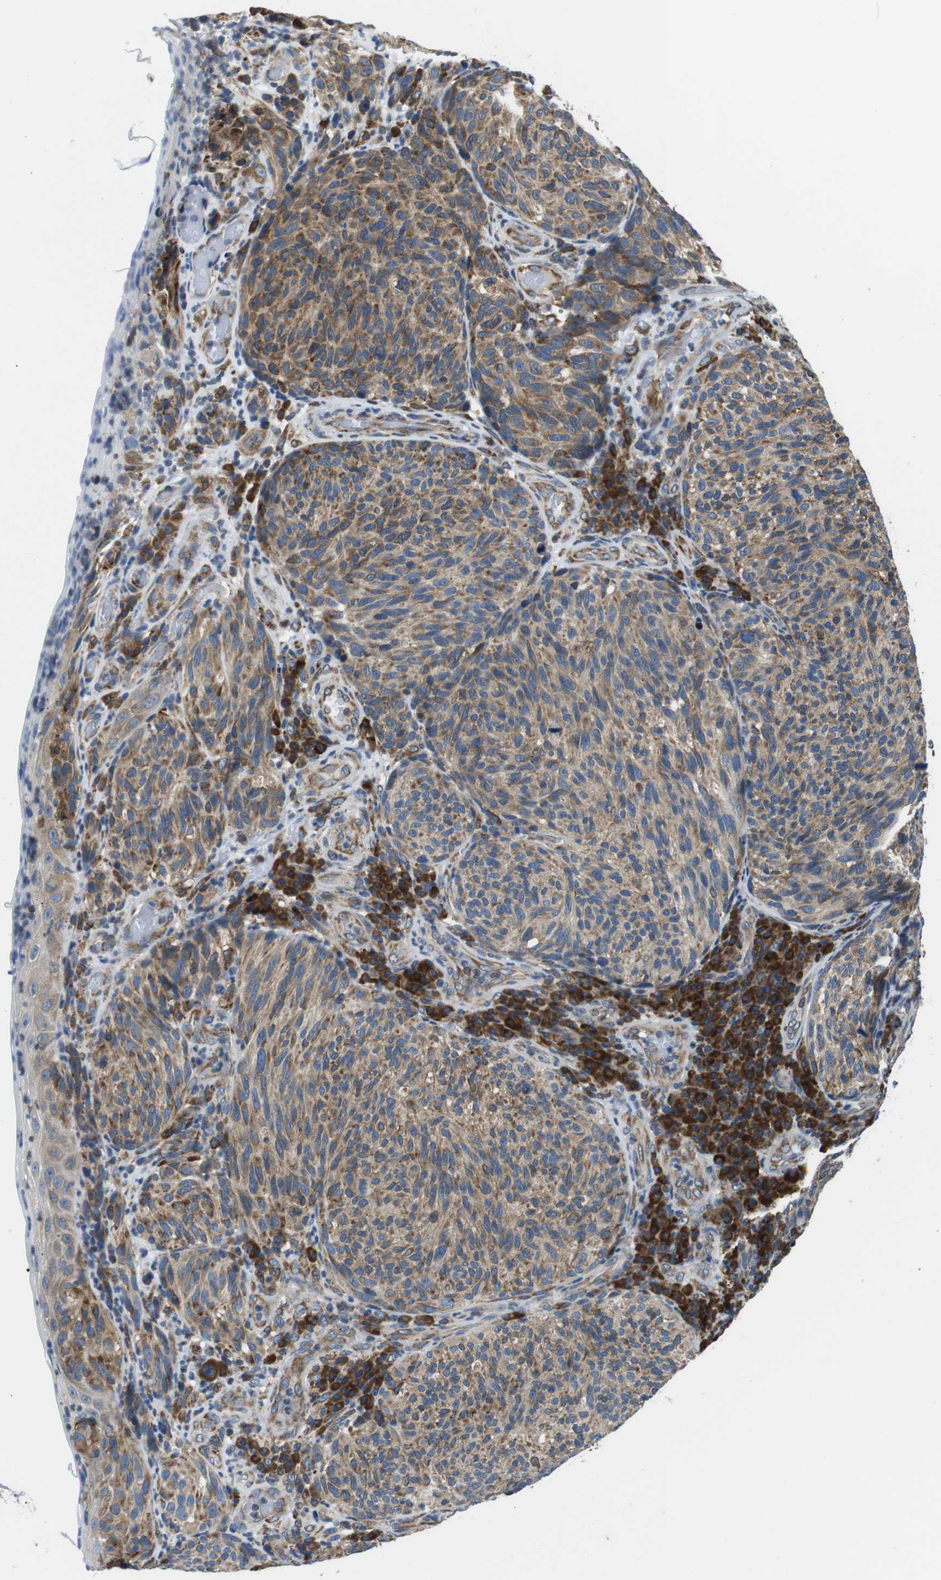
{"staining": {"intensity": "moderate", "quantity": ">75%", "location": "cytoplasmic/membranous"}, "tissue": "melanoma", "cell_type": "Tumor cells", "image_type": "cancer", "snomed": [{"axis": "morphology", "description": "Malignant melanoma, NOS"}, {"axis": "topography", "description": "Skin"}], "caption": "This photomicrograph displays malignant melanoma stained with immunohistochemistry (IHC) to label a protein in brown. The cytoplasmic/membranous of tumor cells show moderate positivity for the protein. Nuclei are counter-stained blue.", "gene": "UGGT1", "patient": {"sex": "female", "age": 73}}